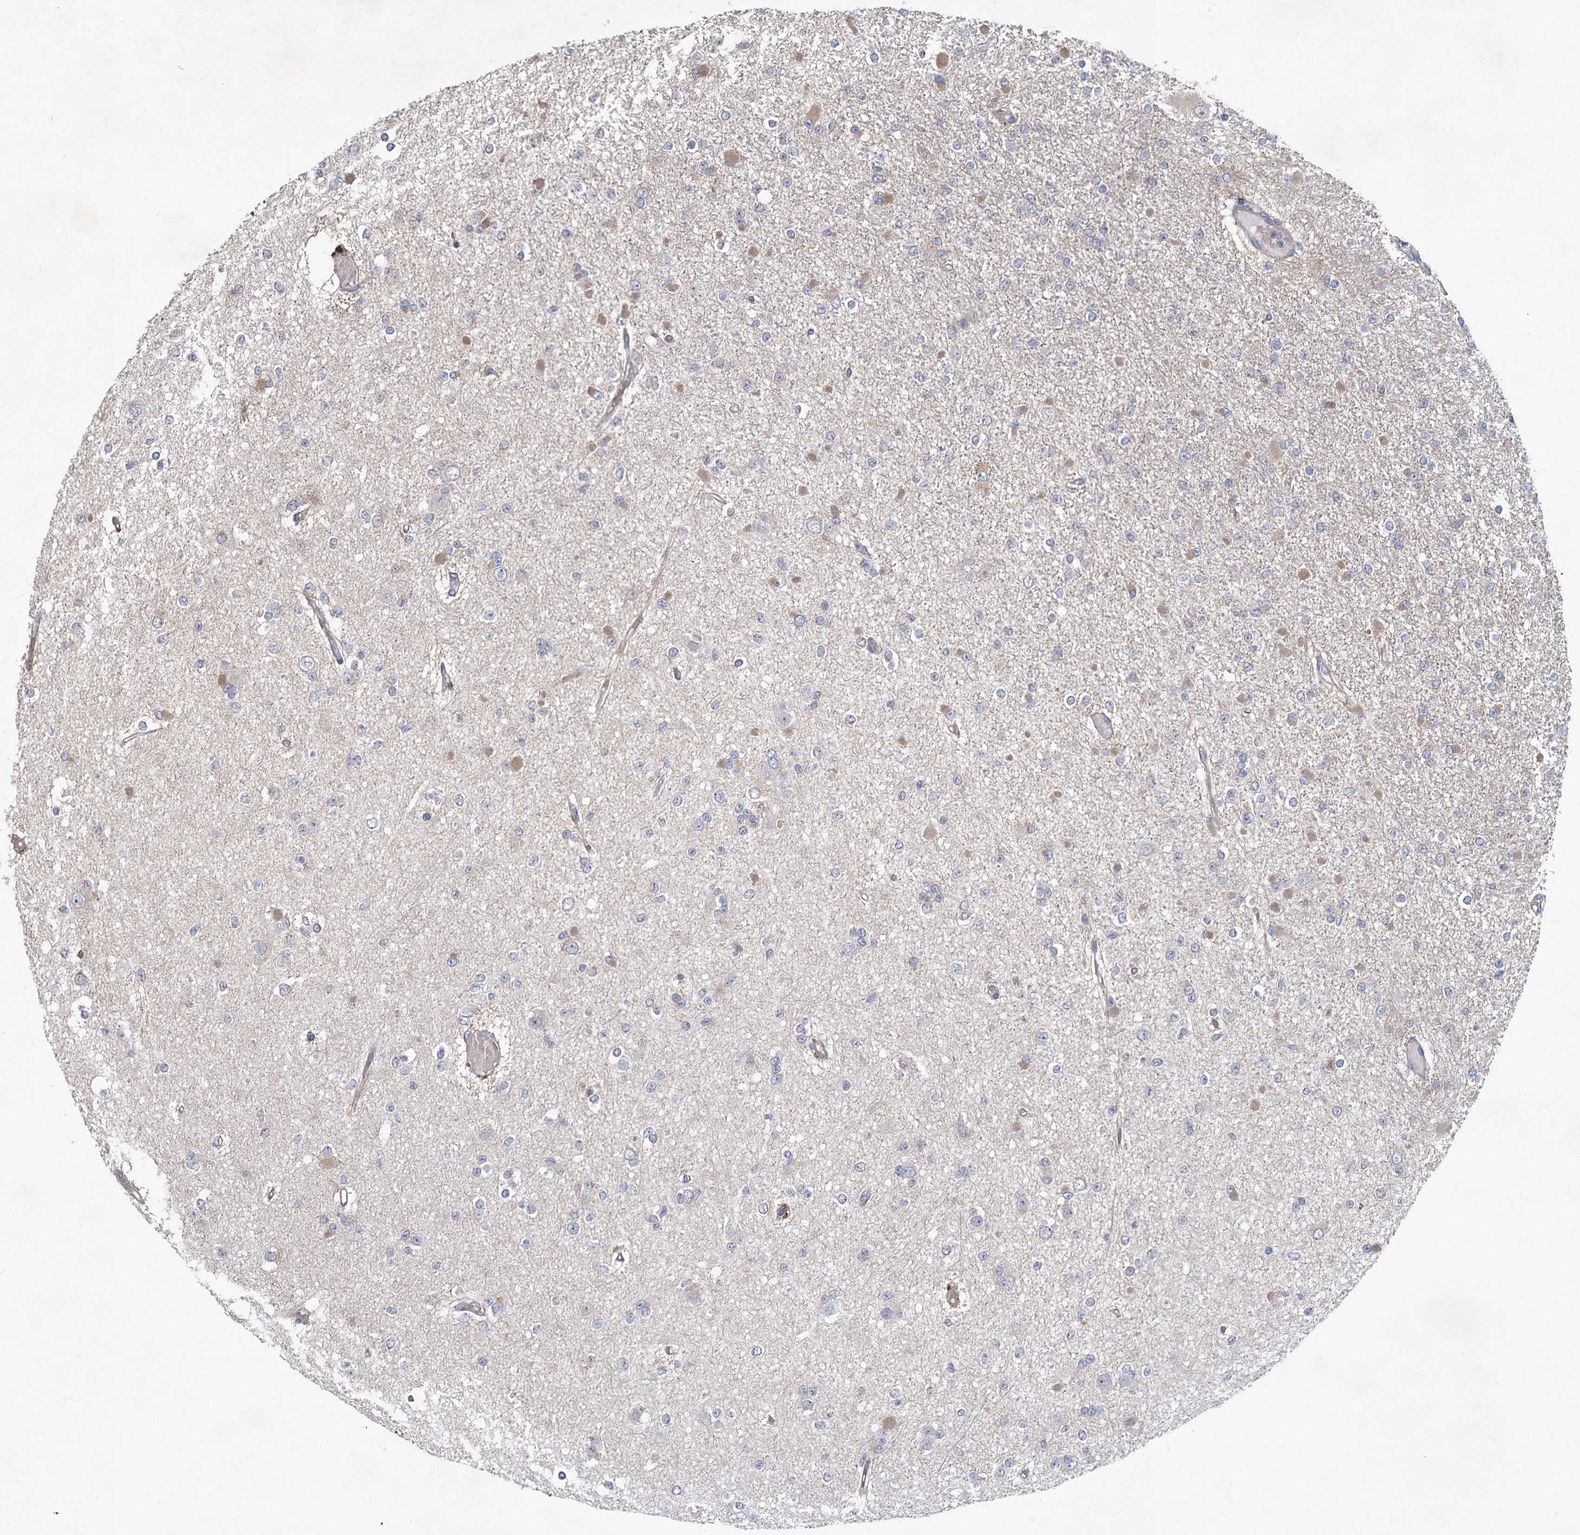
{"staining": {"intensity": "negative", "quantity": "none", "location": "none"}, "tissue": "glioma", "cell_type": "Tumor cells", "image_type": "cancer", "snomed": [{"axis": "morphology", "description": "Glioma, malignant, Low grade"}, {"axis": "topography", "description": "Brain"}], "caption": "DAB (3,3'-diaminobenzidine) immunohistochemical staining of human malignant glioma (low-grade) reveals no significant expression in tumor cells. The staining was performed using DAB to visualize the protein expression in brown, while the nuclei were stained in blue with hematoxylin (Magnification: 20x).", "gene": "MTRR", "patient": {"sex": "female", "age": 22}}